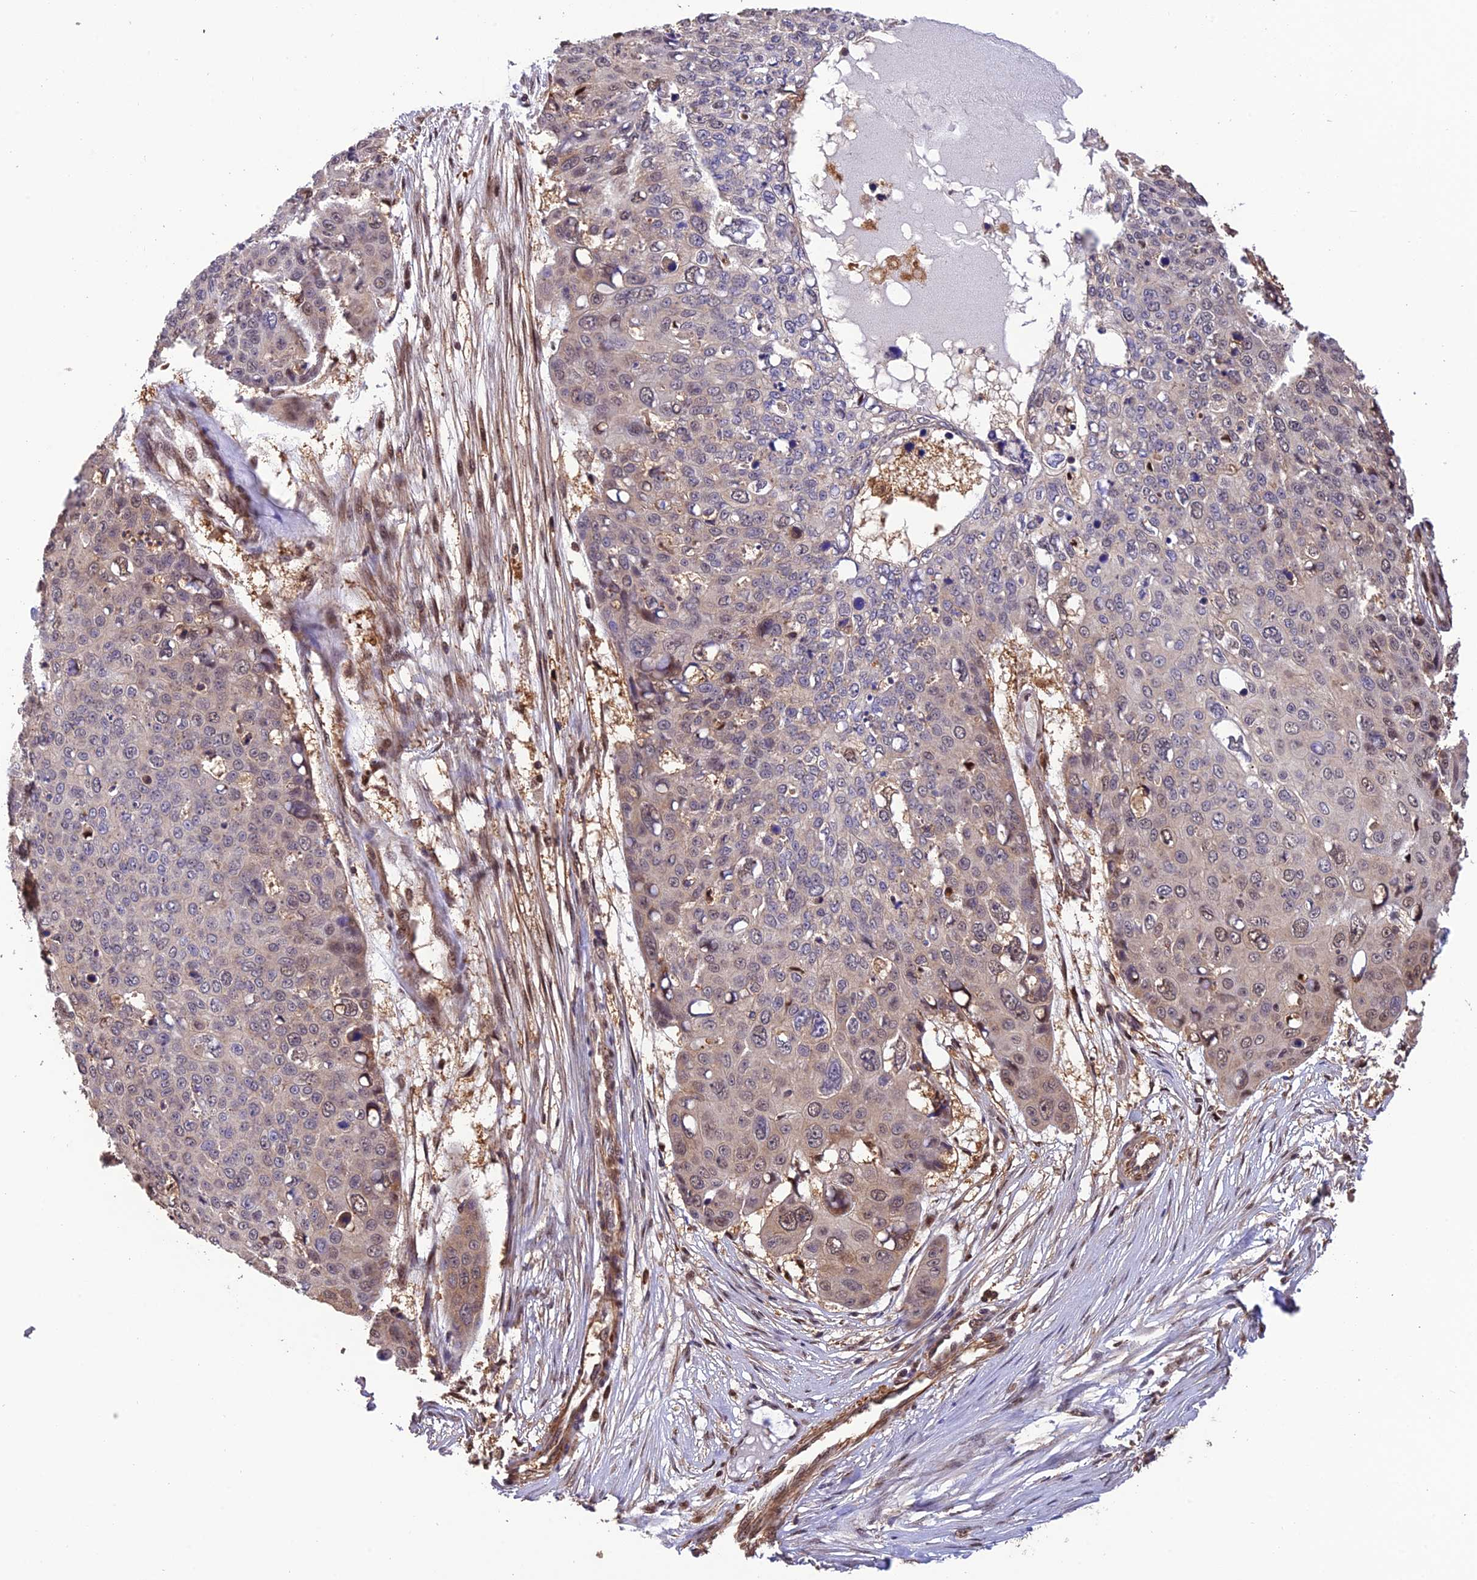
{"staining": {"intensity": "weak", "quantity": "<25%", "location": "nuclear"}, "tissue": "skin cancer", "cell_type": "Tumor cells", "image_type": "cancer", "snomed": [{"axis": "morphology", "description": "Squamous cell carcinoma, NOS"}, {"axis": "topography", "description": "Skin"}], "caption": "IHC histopathology image of squamous cell carcinoma (skin) stained for a protein (brown), which displays no staining in tumor cells.", "gene": "PSMB3", "patient": {"sex": "male", "age": 71}}